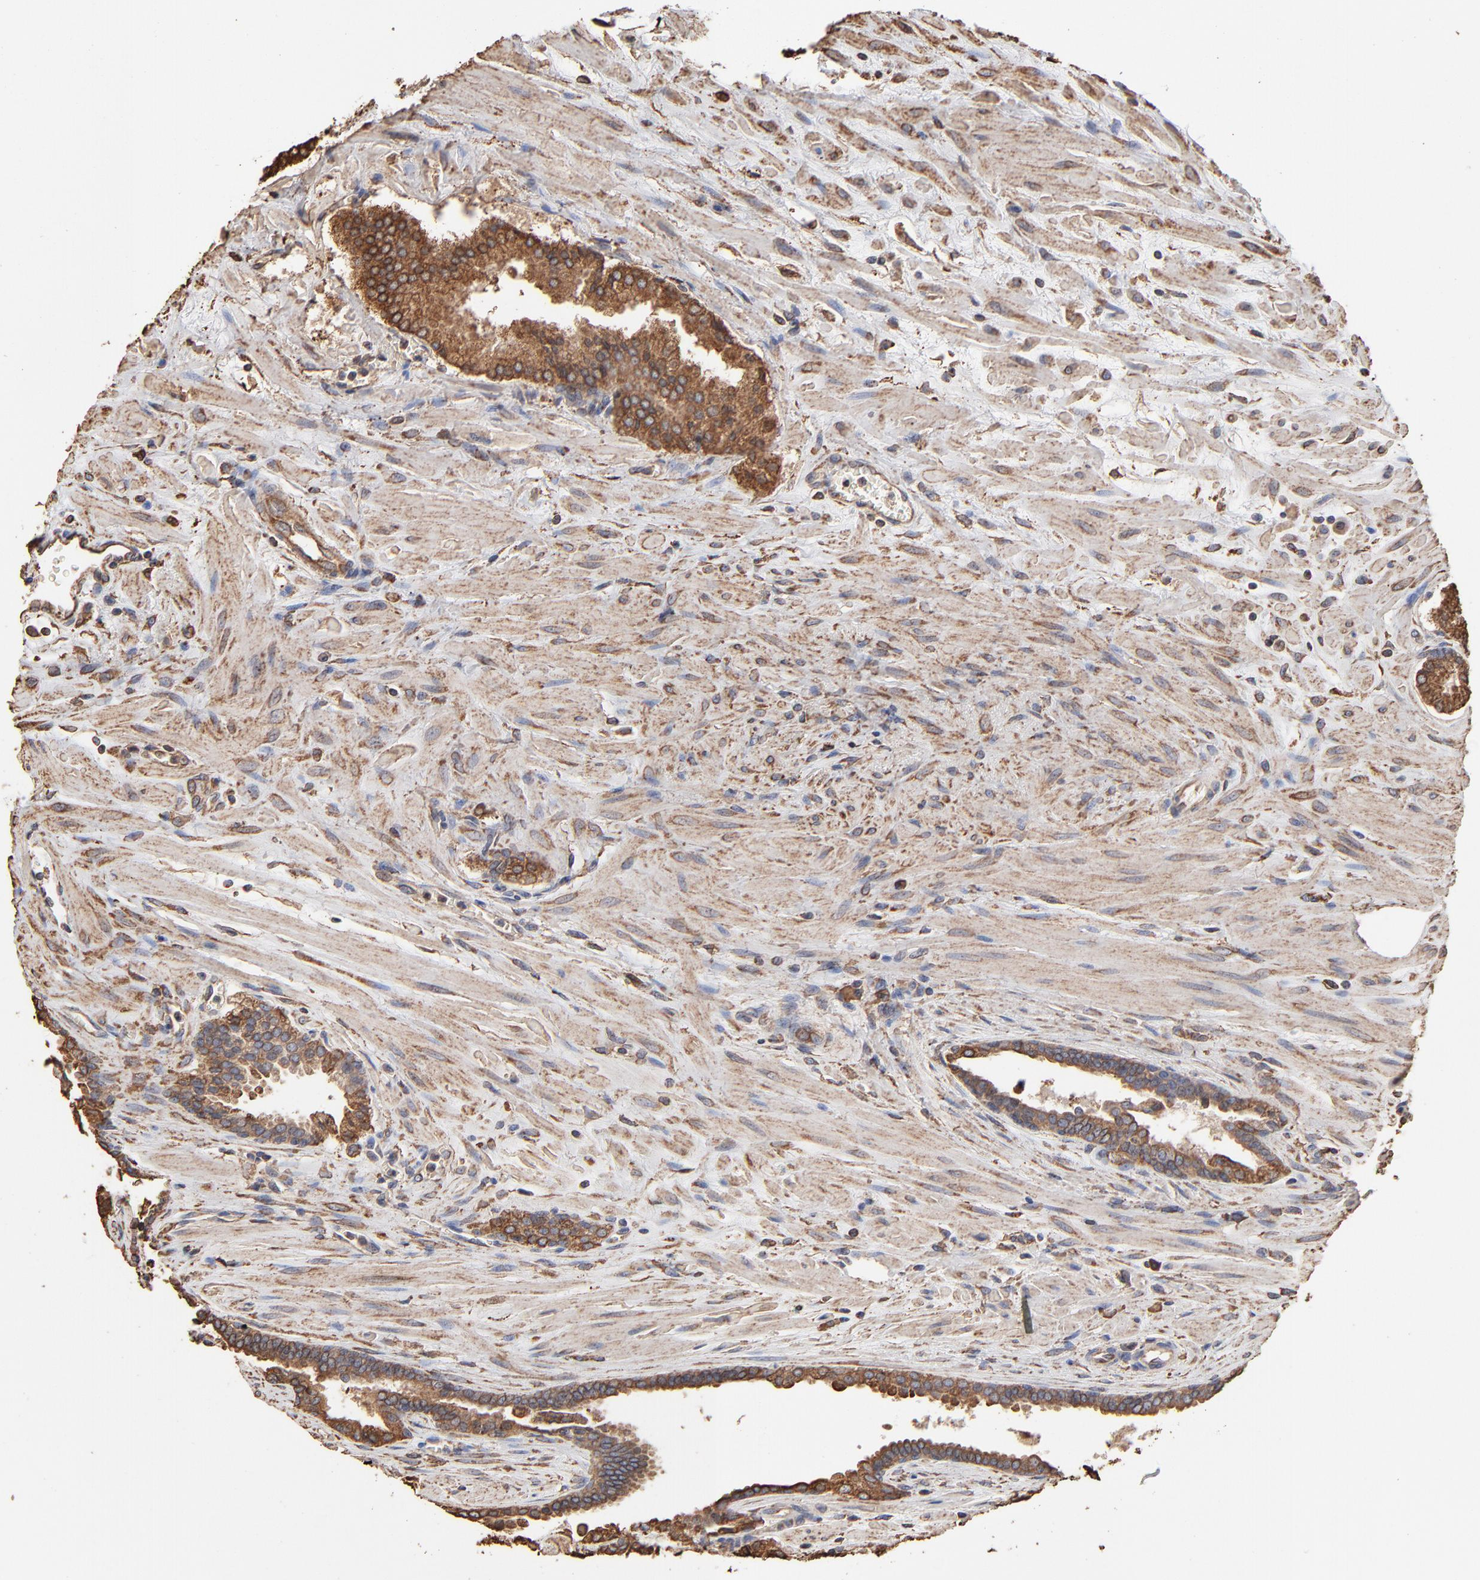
{"staining": {"intensity": "strong", "quantity": ">75%", "location": "cytoplasmic/membranous"}, "tissue": "prostate cancer", "cell_type": "Tumor cells", "image_type": "cancer", "snomed": [{"axis": "morphology", "description": "Adenocarcinoma, Medium grade"}, {"axis": "topography", "description": "Prostate"}], "caption": "Strong cytoplasmic/membranous expression is present in about >75% of tumor cells in prostate cancer.", "gene": "PDIA3", "patient": {"sex": "male", "age": 60}}